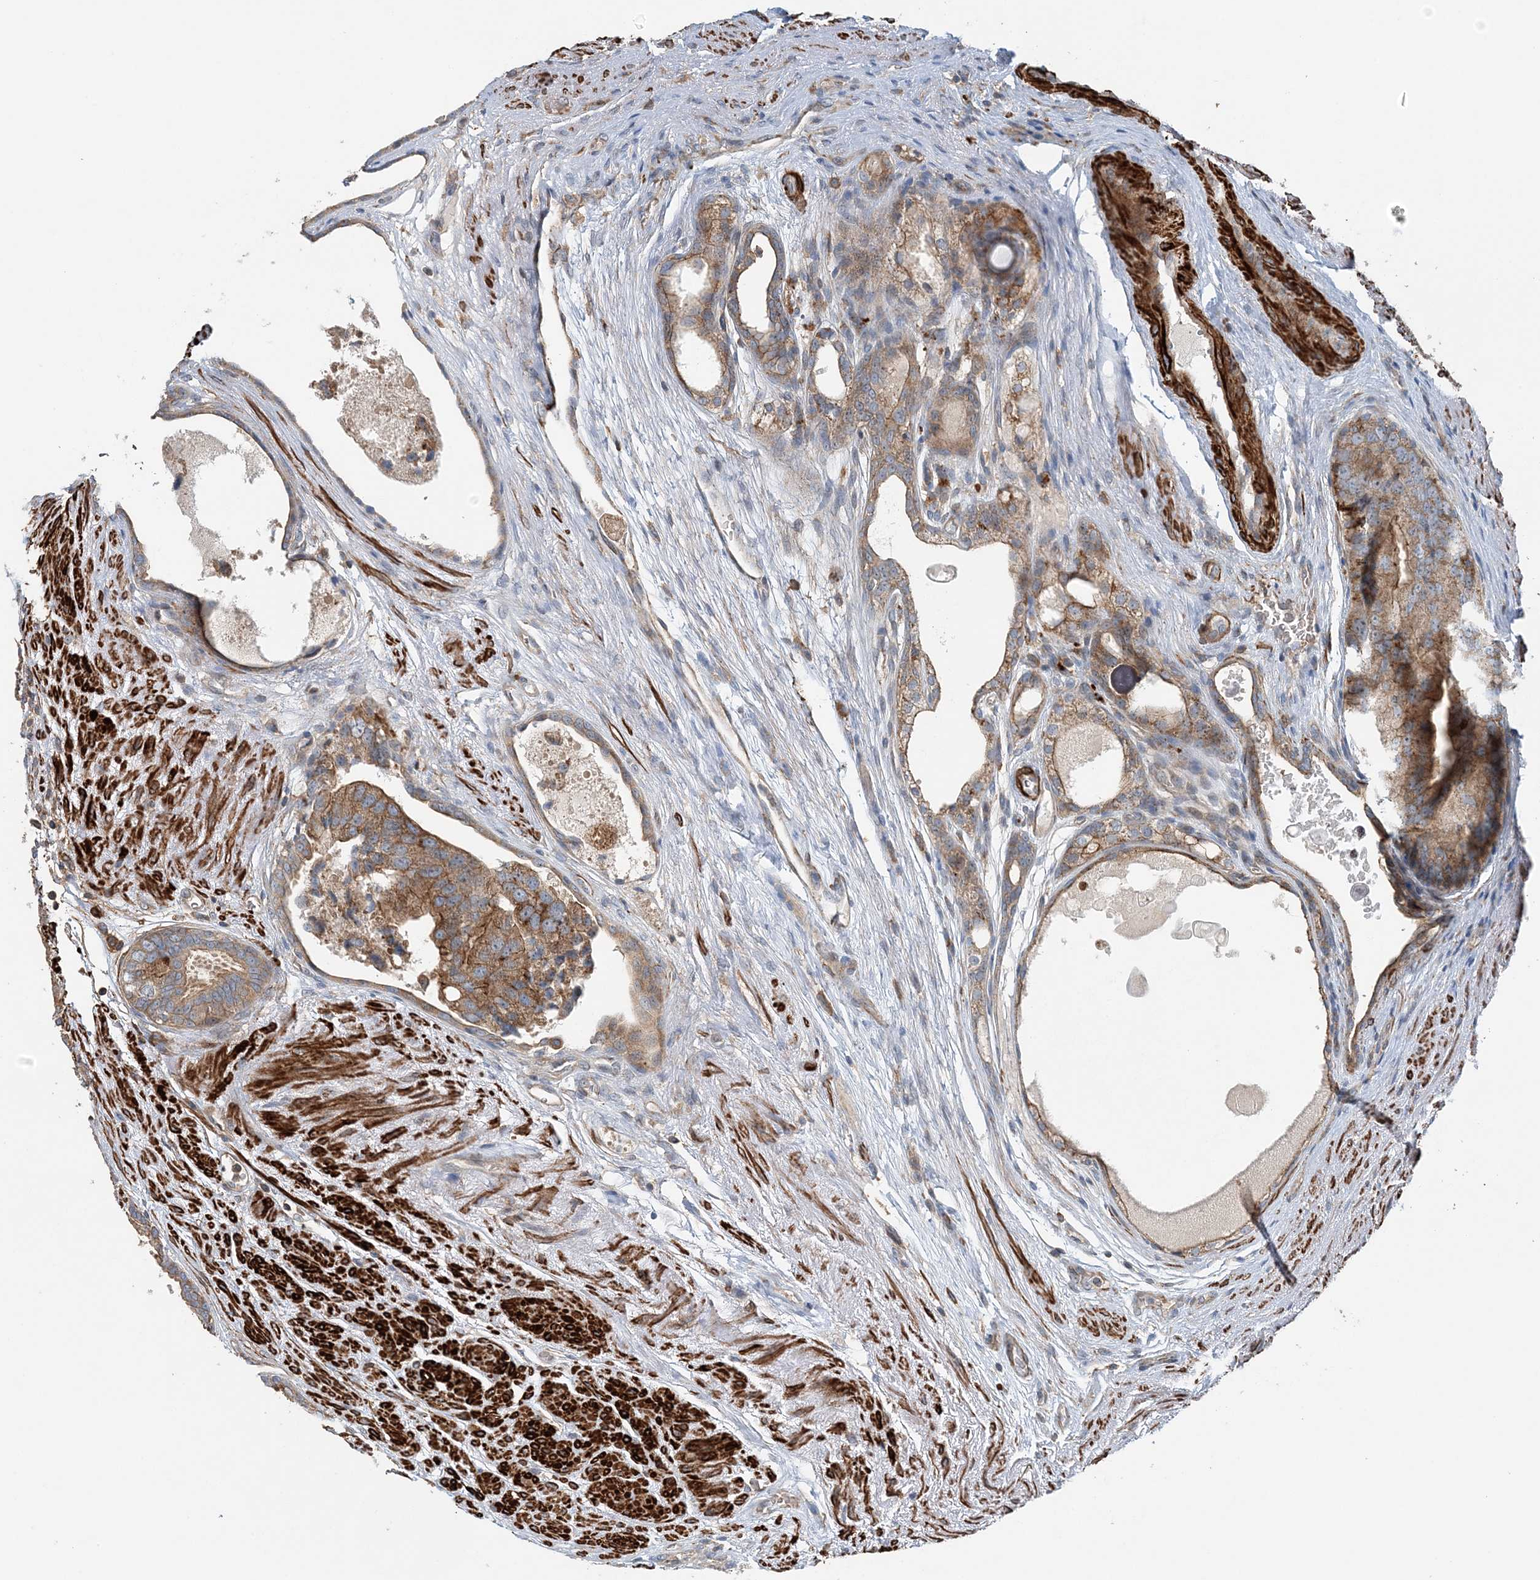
{"staining": {"intensity": "moderate", "quantity": ">75%", "location": "cytoplasmic/membranous"}, "tissue": "prostate cancer", "cell_type": "Tumor cells", "image_type": "cancer", "snomed": [{"axis": "morphology", "description": "Adenocarcinoma, High grade"}, {"axis": "topography", "description": "Prostate"}], "caption": "Prostate cancer (high-grade adenocarcinoma) stained with a brown dye shows moderate cytoplasmic/membranous positive positivity in about >75% of tumor cells.", "gene": "TTI1", "patient": {"sex": "male", "age": 70}}